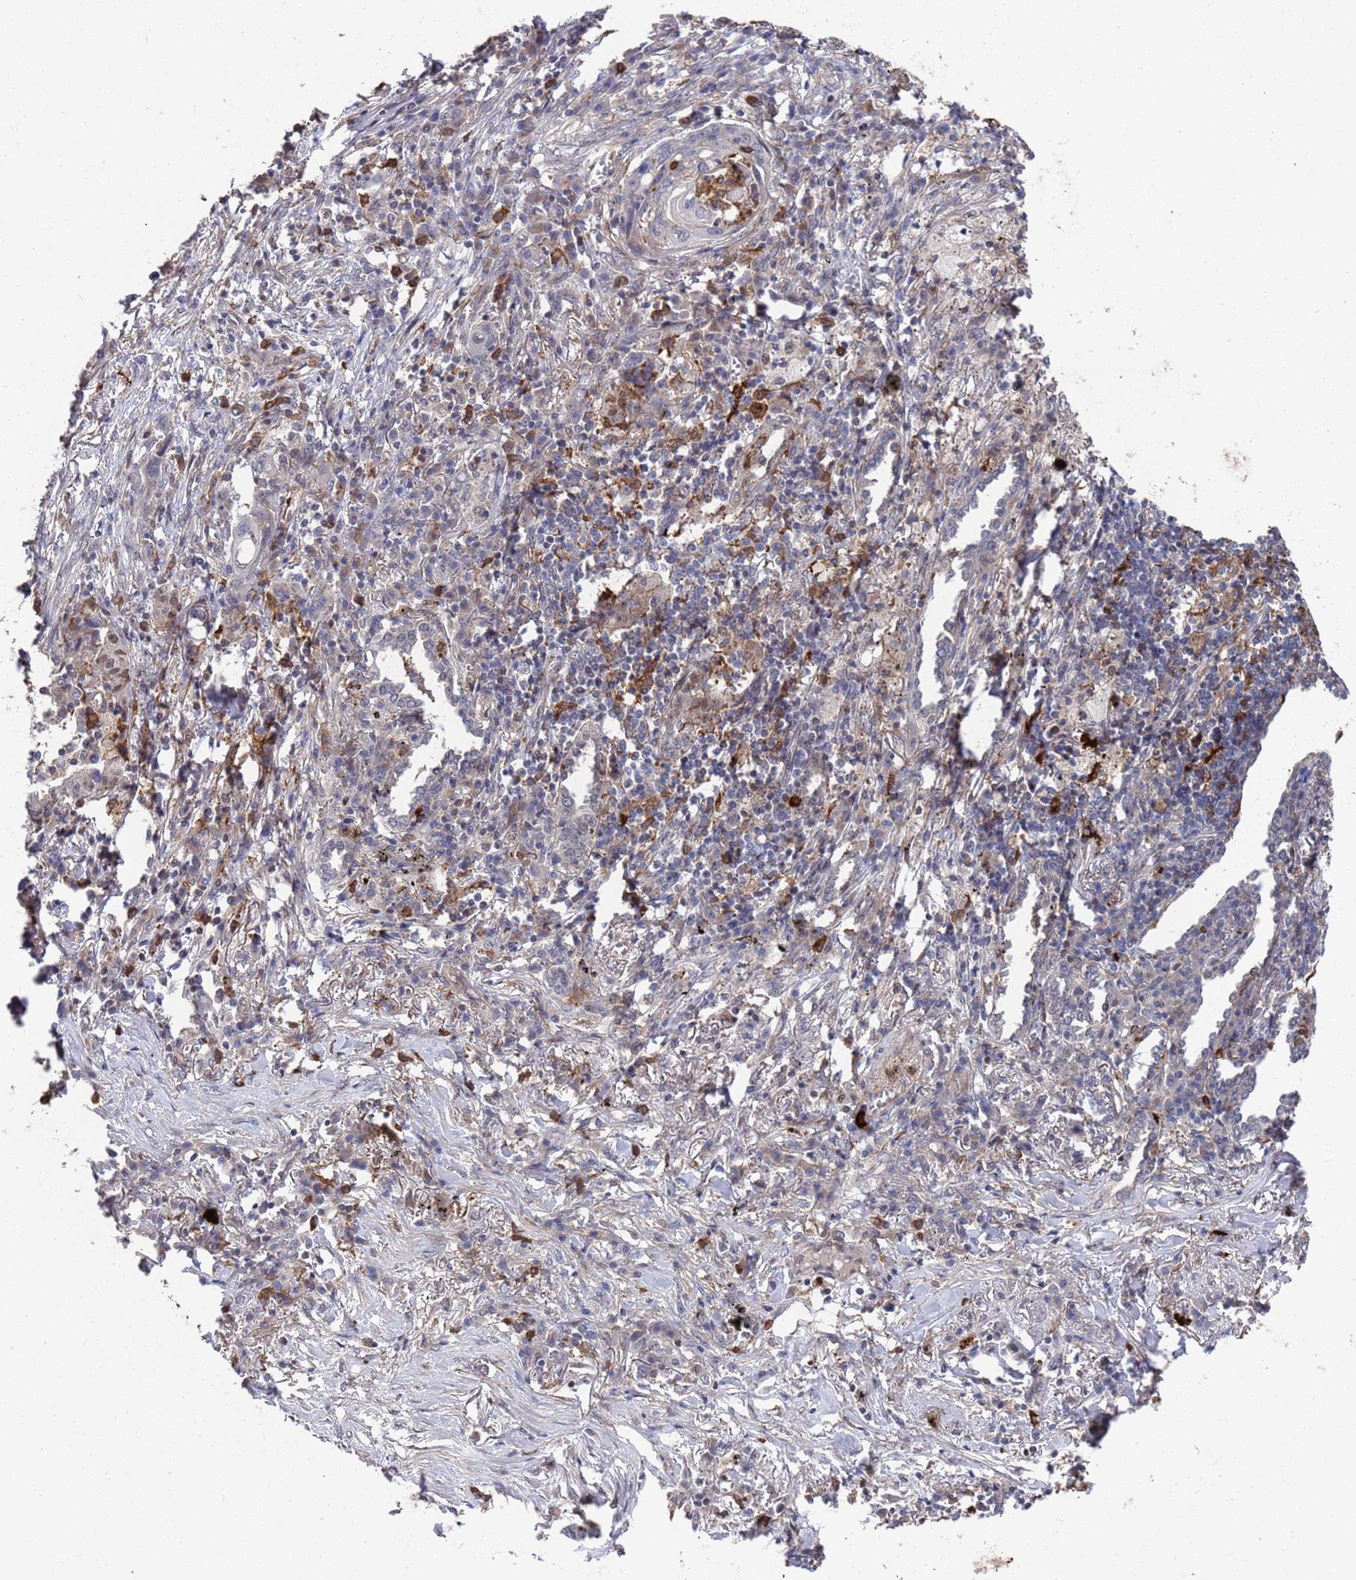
{"staining": {"intensity": "negative", "quantity": "none", "location": "none"}, "tissue": "lung cancer", "cell_type": "Tumor cells", "image_type": "cancer", "snomed": [{"axis": "morphology", "description": "Squamous cell carcinoma, NOS"}, {"axis": "topography", "description": "Lung"}], "caption": "DAB immunohistochemical staining of squamous cell carcinoma (lung) shows no significant expression in tumor cells. (Immunohistochemistry, brightfield microscopy, high magnification).", "gene": "TMBIM6", "patient": {"sex": "female", "age": 63}}